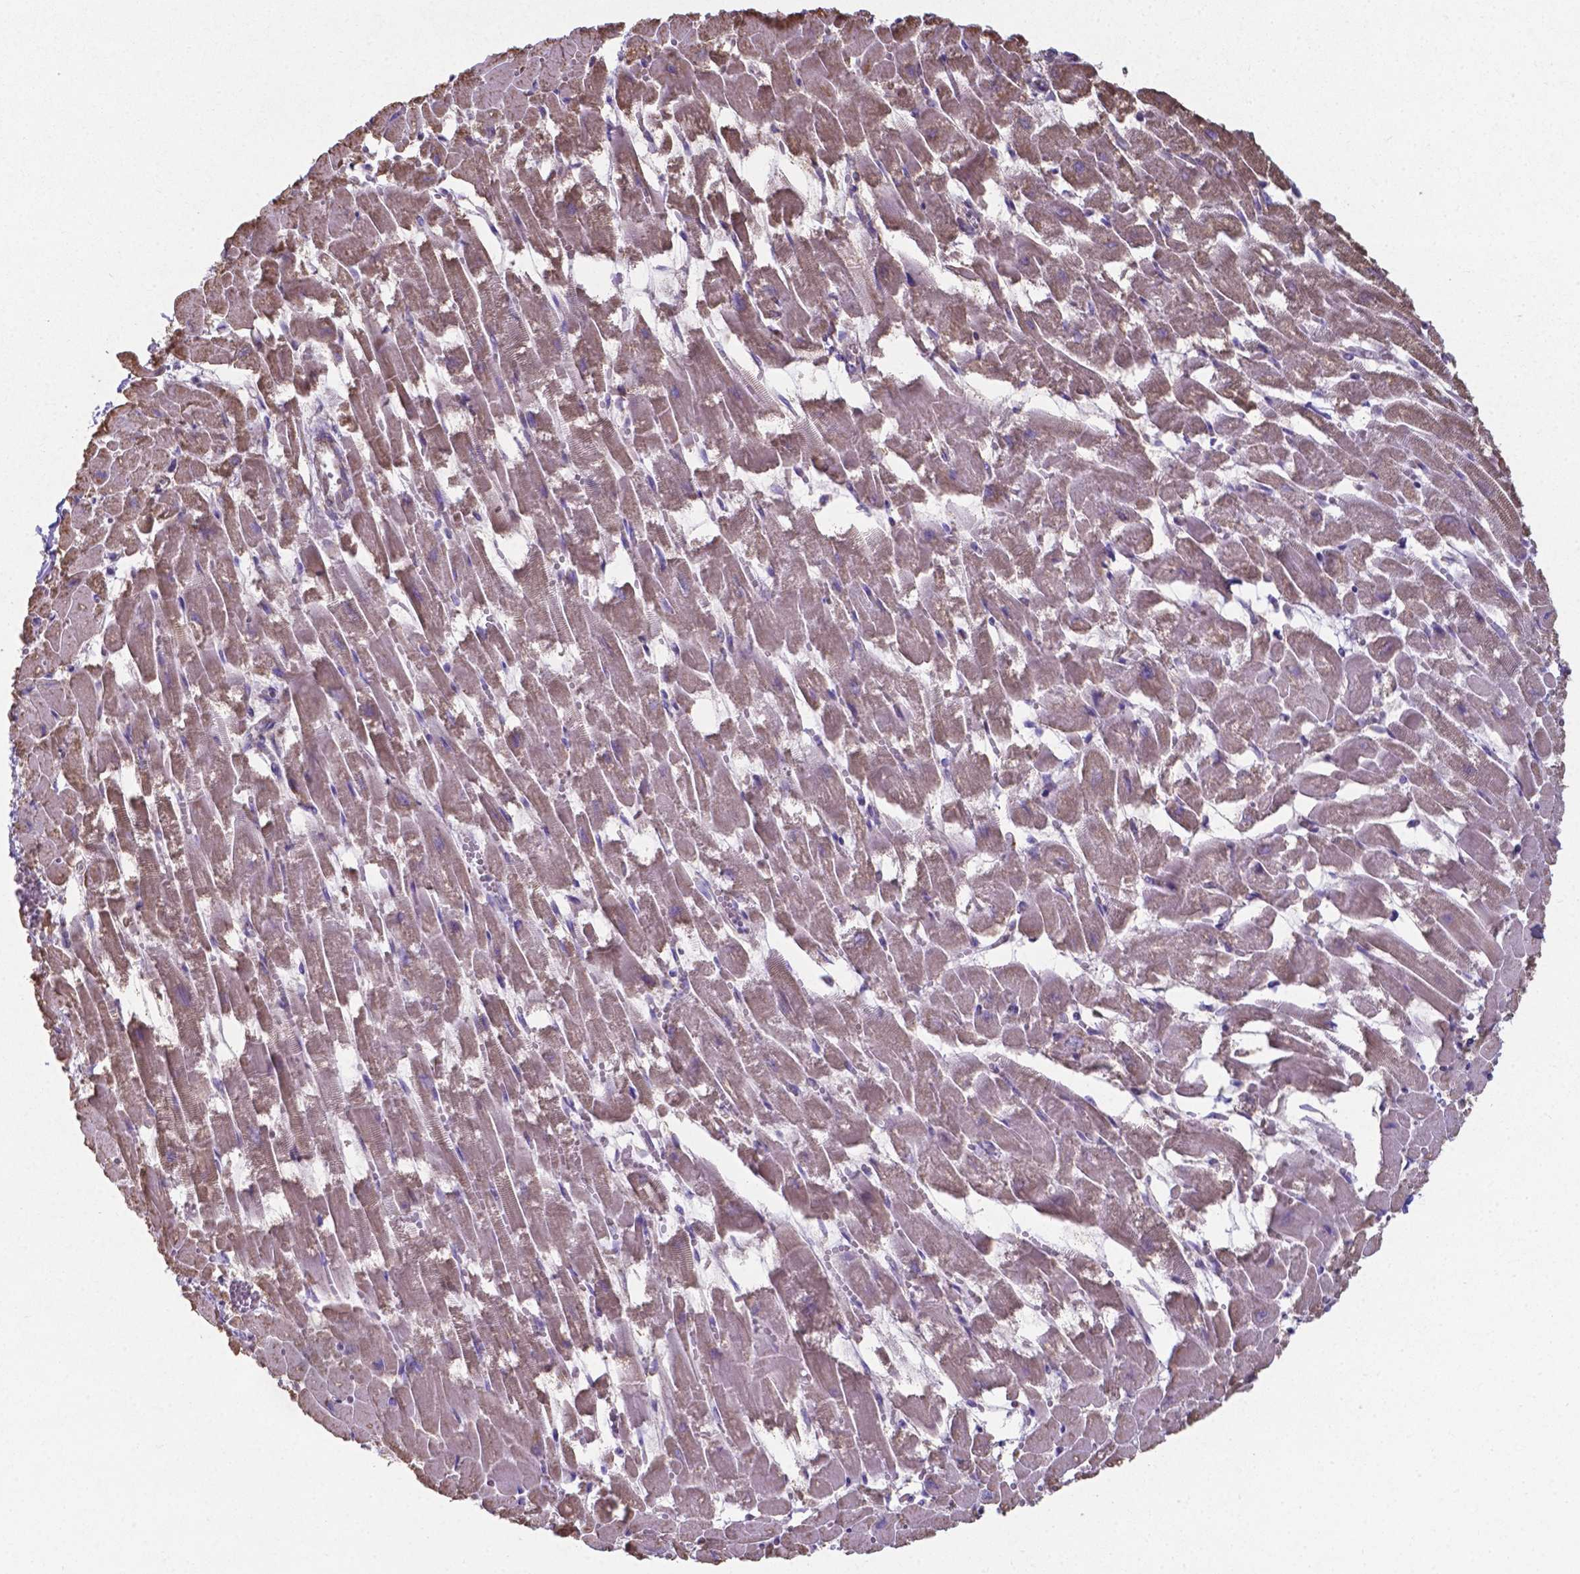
{"staining": {"intensity": "moderate", "quantity": "<25%", "location": "cytoplasmic/membranous"}, "tissue": "heart muscle", "cell_type": "Cardiomyocytes", "image_type": "normal", "snomed": [{"axis": "morphology", "description": "Normal tissue, NOS"}, {"axis": "topography", "description": "Heart"}], "caption": "DAB immunohistochemical staining of unremarkable human heart muscle exhibits moderate cytoplasmic/membranous protein positivity in approximately <25% of cardiomyocytes. The protein is stained brown, and the nuclei are stained in blue (DAB IHC with brightfield microscopy, high magnification).", "gene": "FAM114A1", "patient": {"sex": "female", "age": 52}}